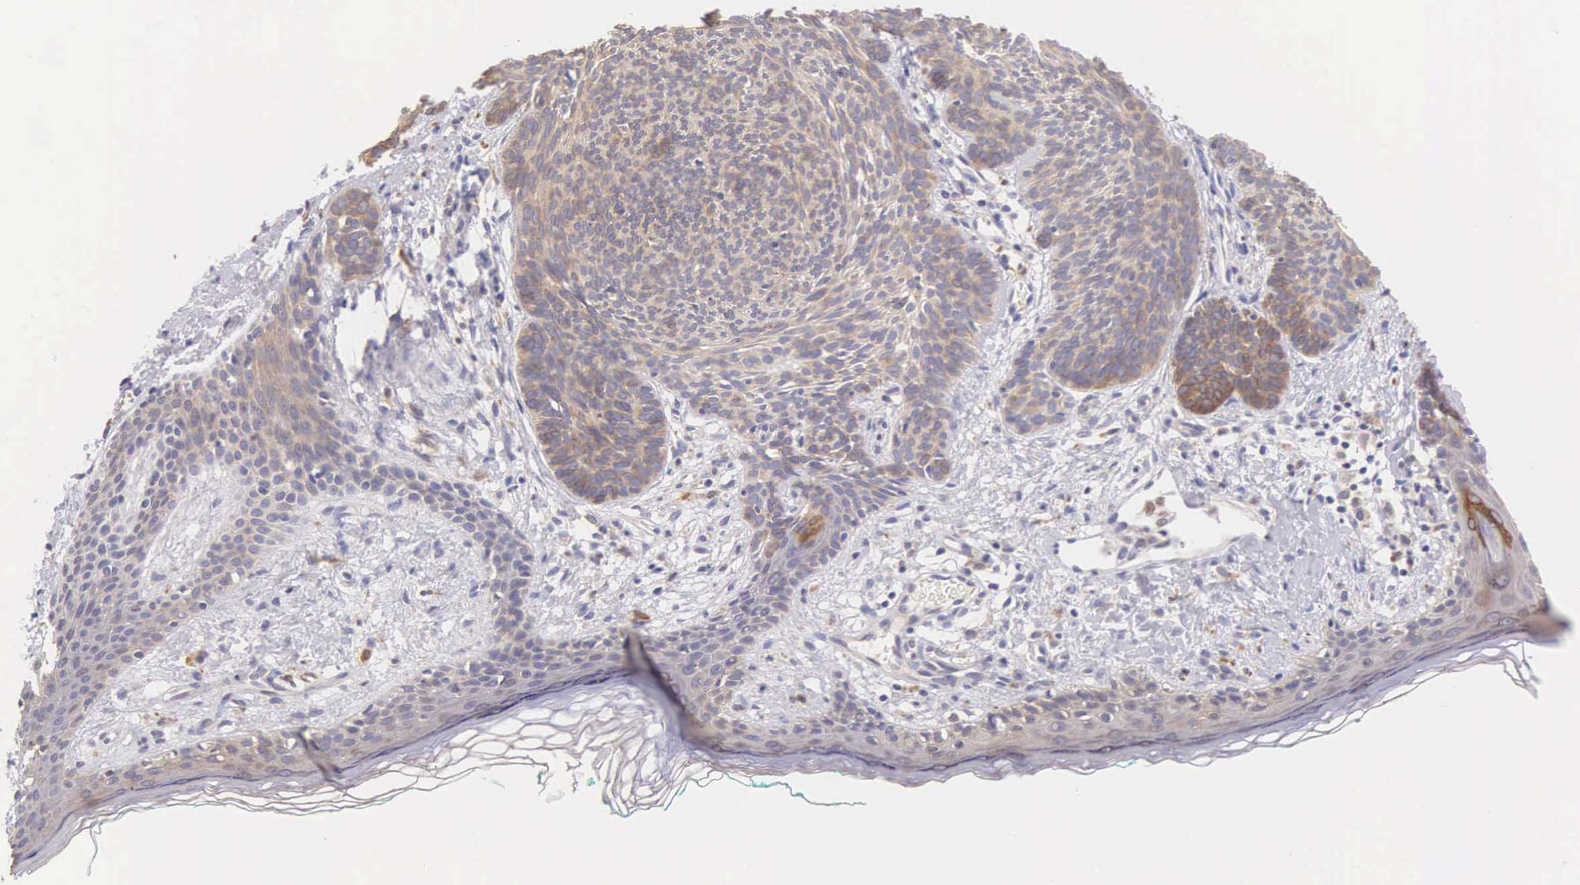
{"staining": {"intensity": "weak", "quantity": ">75%", "location": "cytoplasmic/membranous"}, "tissue": "skin cancer", "cell_type": "Tumor cells", "image_type": "cancer", "snomed": [{"axis": "morphology", "description": "Basal cell carcinoma"}, {"axis": "topography", "description": "Skin"}], "caption": "Protein positivity by immunohistochemistry (IHC) shows weak cytoplasmic/membranous positivity in about >75% of tumor cells in skin basal cell carcinoma.", "gene": "NSDHL", "patient": {"sex": "female", "age": 81}}